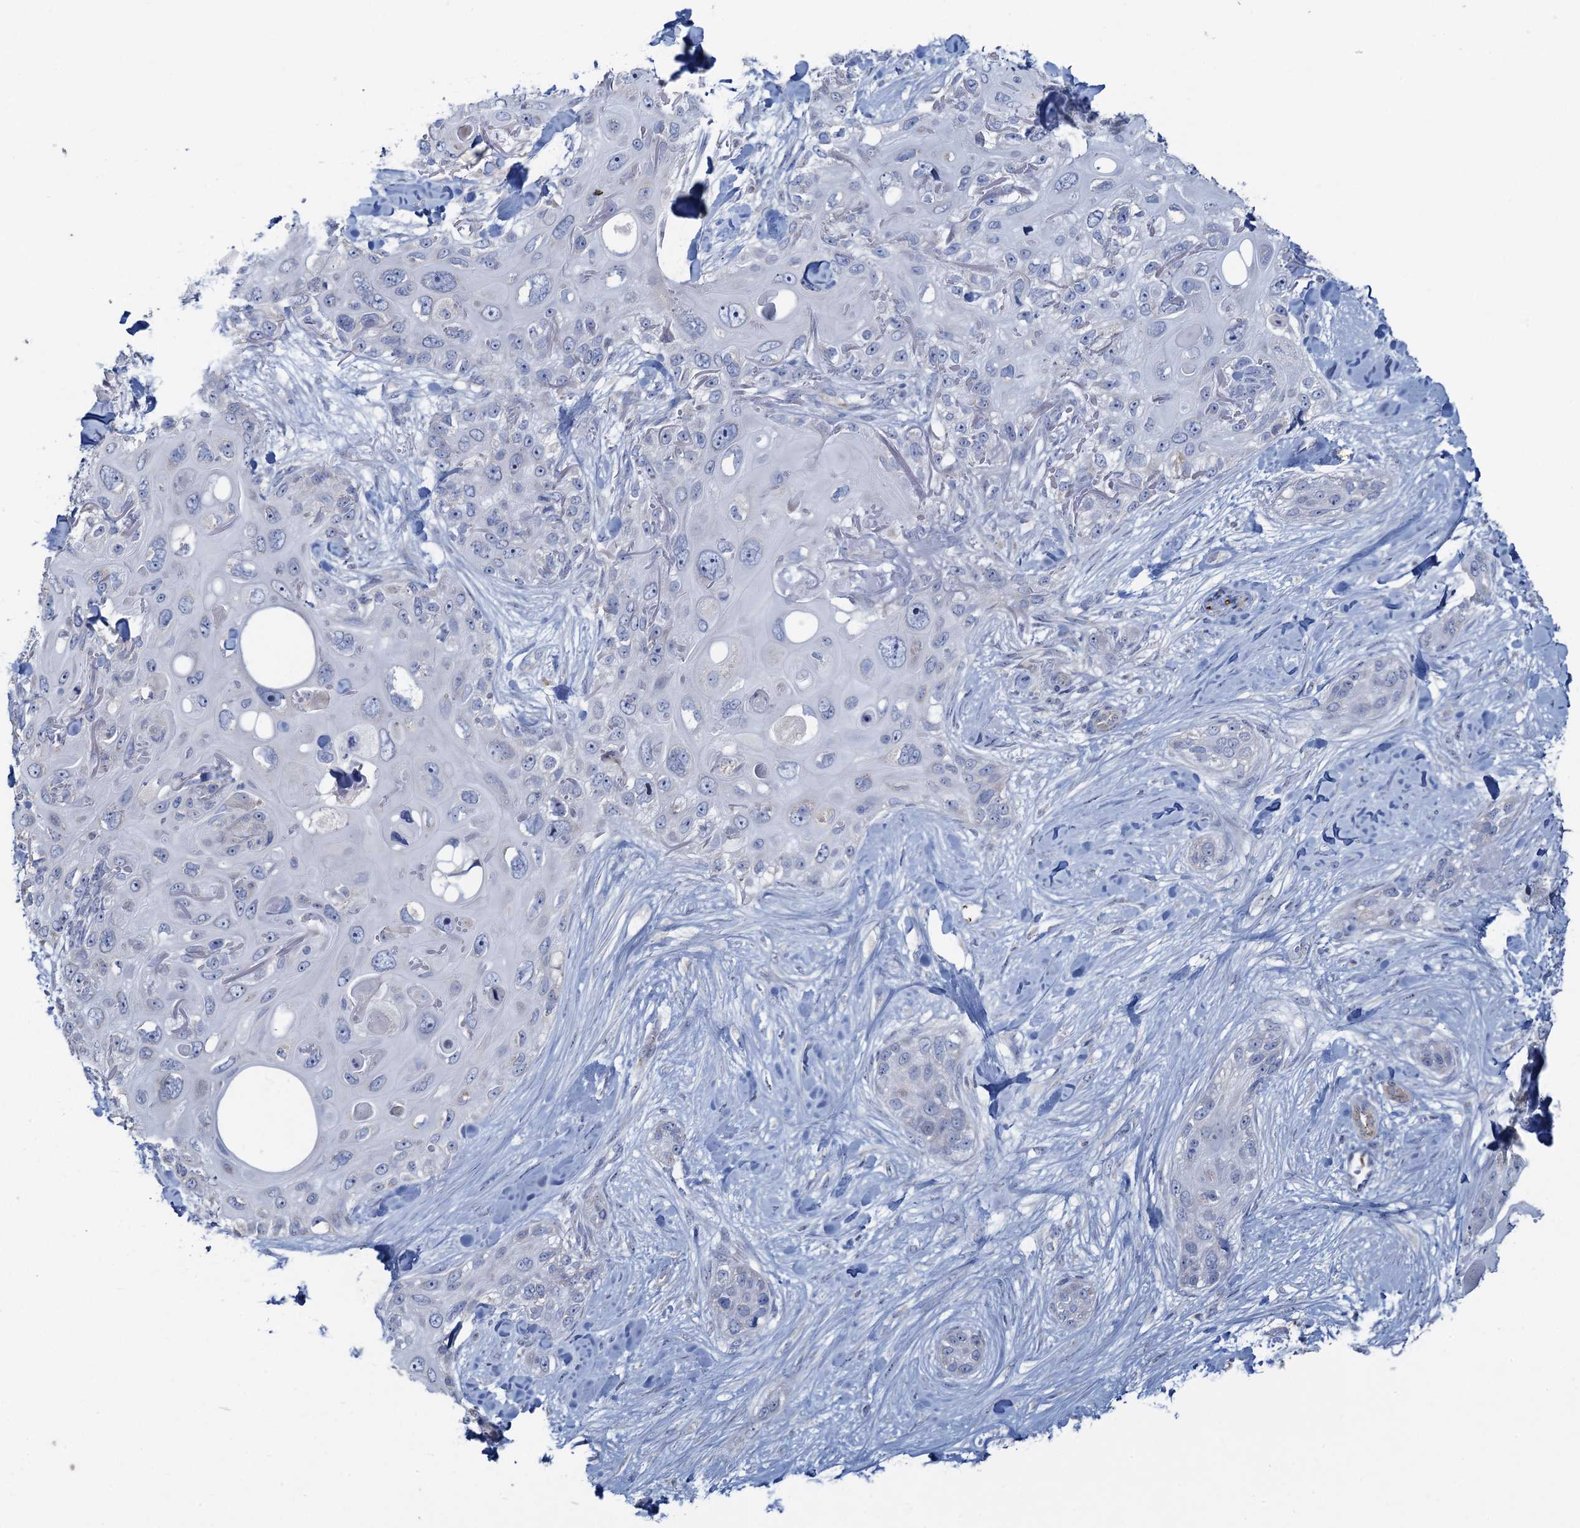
{"staining": {"intensity": "negative", "quantity": "none", "location": "none"}, "tissue": "skin cancer", "cell_type": "Tumor cells", "image_type": "cancer", "snomed": [{"axis": "morphology", "description": "Normal tissue, NOS"}, {"axis": "morphology", "description": "Squamous cell carcinoma, NOS"}, {"axis": "topography", "description": "Skin"}], "caption": "The histopathology image displays no significant expression in tumor cells of squamous cell carcinoma (skin).", "gene": "PLLP", "patient": {"sex": "male", "age": 72}}